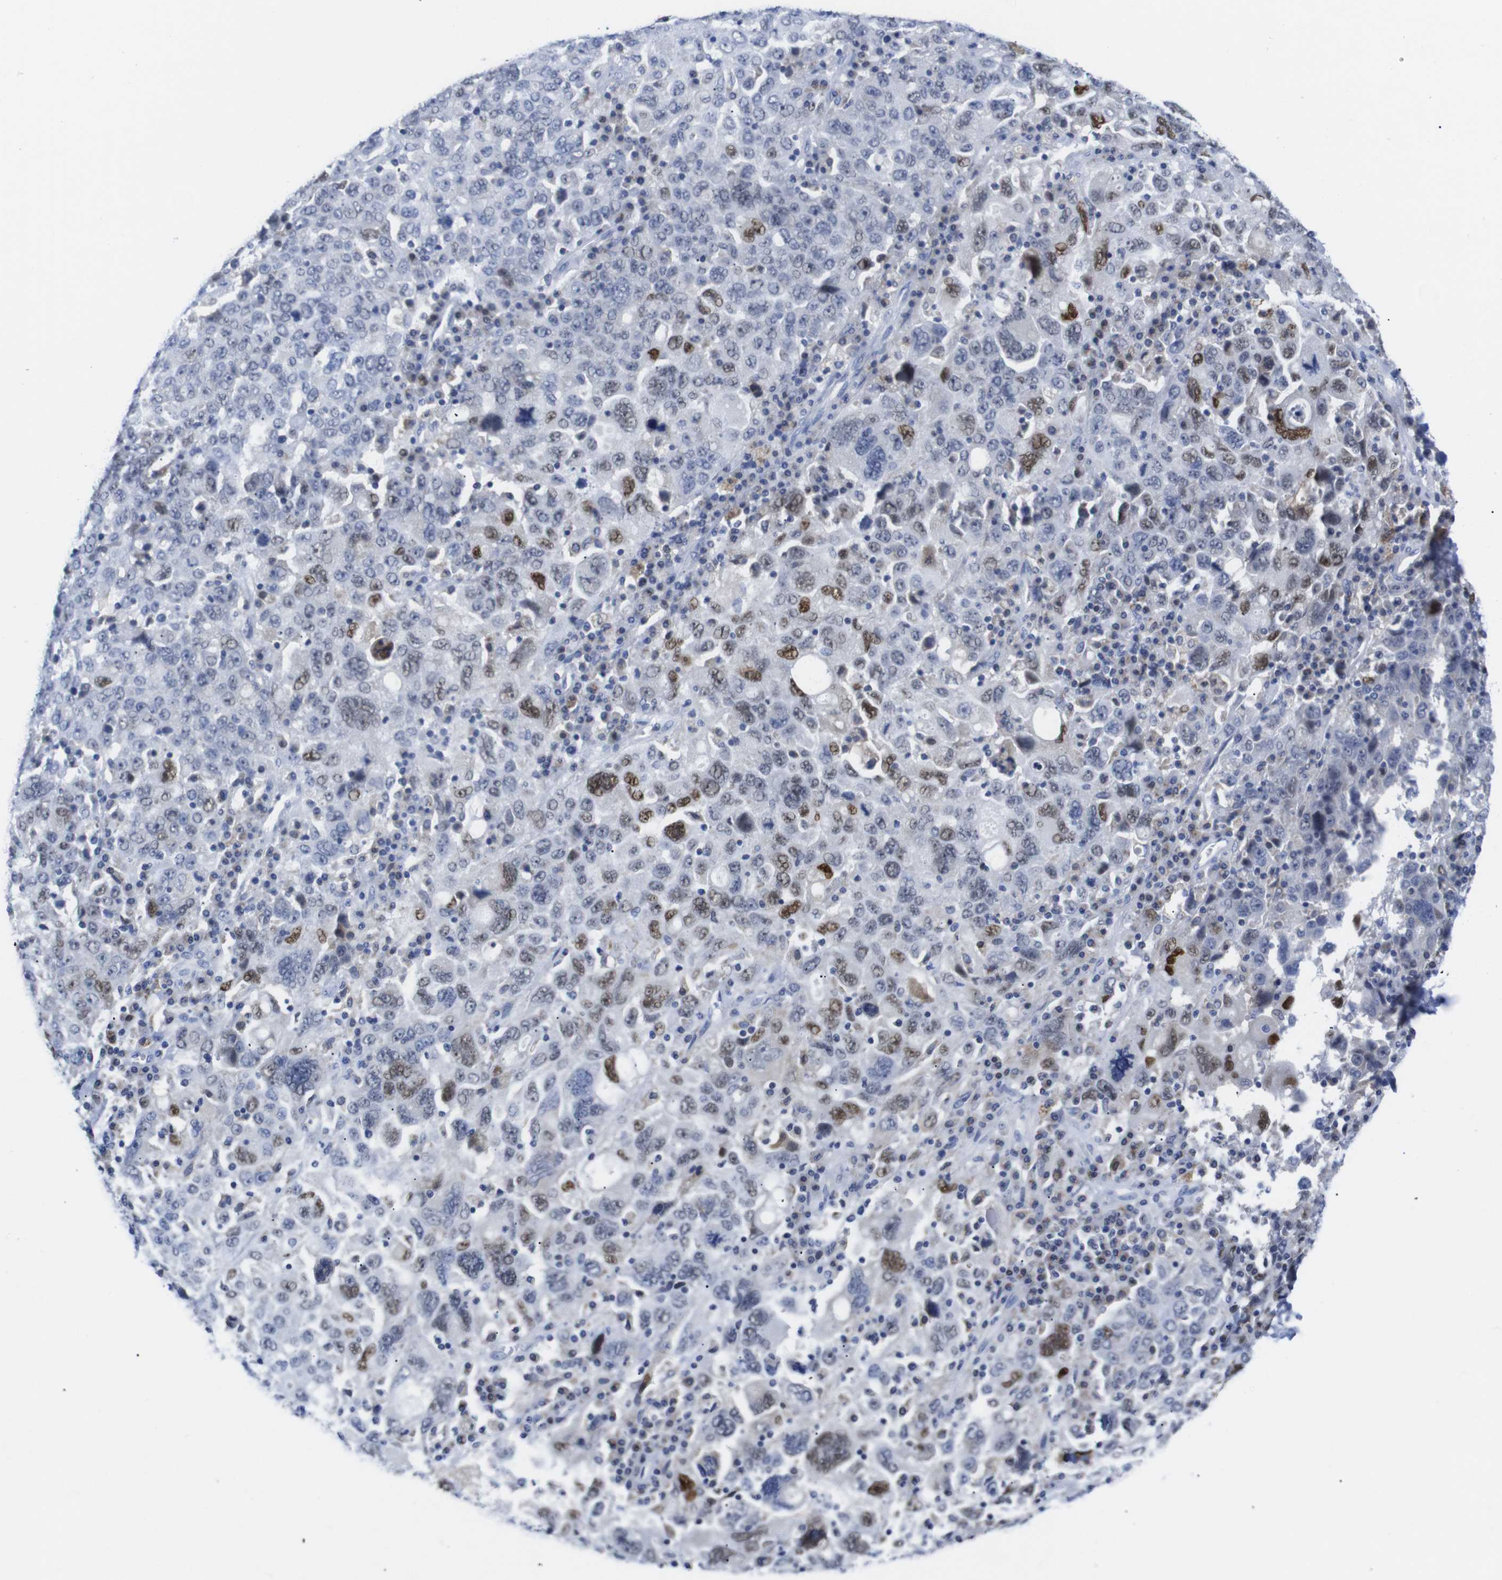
{"staining": {"intensity": "moderate", "quantity": "<25%", "location": "nuclear"}, "tissue": "ovarian cancer", "cell_type": "Tumor cells", "image_type": "cancer", "snomed": [{"axis": "morphology", "description": "Carcinoma, endometroid"}, {"axis": "topography", "description": "Ovary"}], "caption": "There is low levels of moderate nuclear expression in tumor cells of ovarian cancer, as demonstrated by immunohistochemical staining (brown color).", "gene": "LRRC55", "patient": {"sex": "female", "age": 62}}